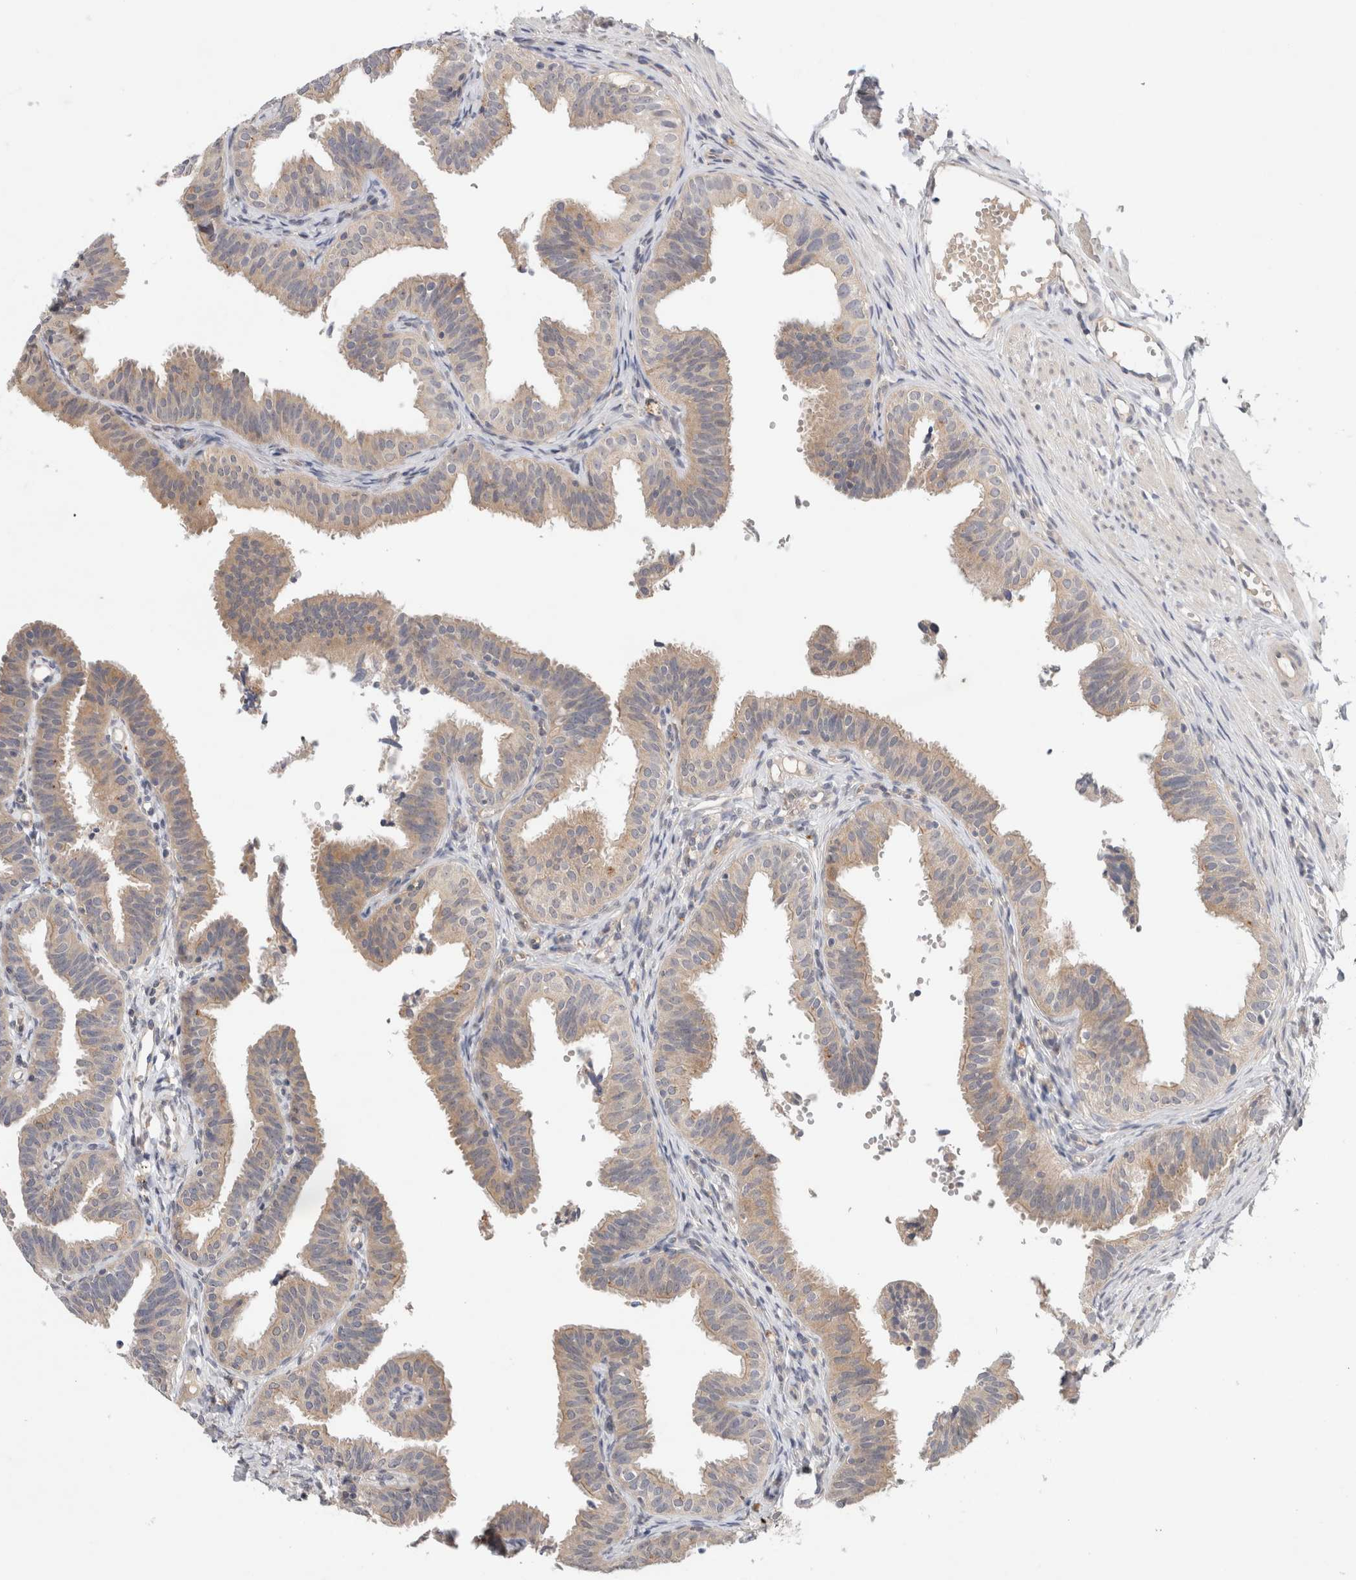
{"staining": {"intensity": "weak", "quantity": "25%-75%", "location": "cytoplasmic/membranous"}, "tissue": "fallopian tube", "cell_type": "Glandular cells", "image_type": "normal", "snomed": [{"axis": "morphology", "description": "Normal tissue, NOS"}, {"axis": "topography", "description": "Fallopian tube"}], "caption": "Human fallopian tube stained with a brown dye displays weak cytoplasmic/membranous positive expression in approximately 25%-75% of glandular cells.", "gene": "SGK1", "patient": {"sex": "female", "age": 35}}